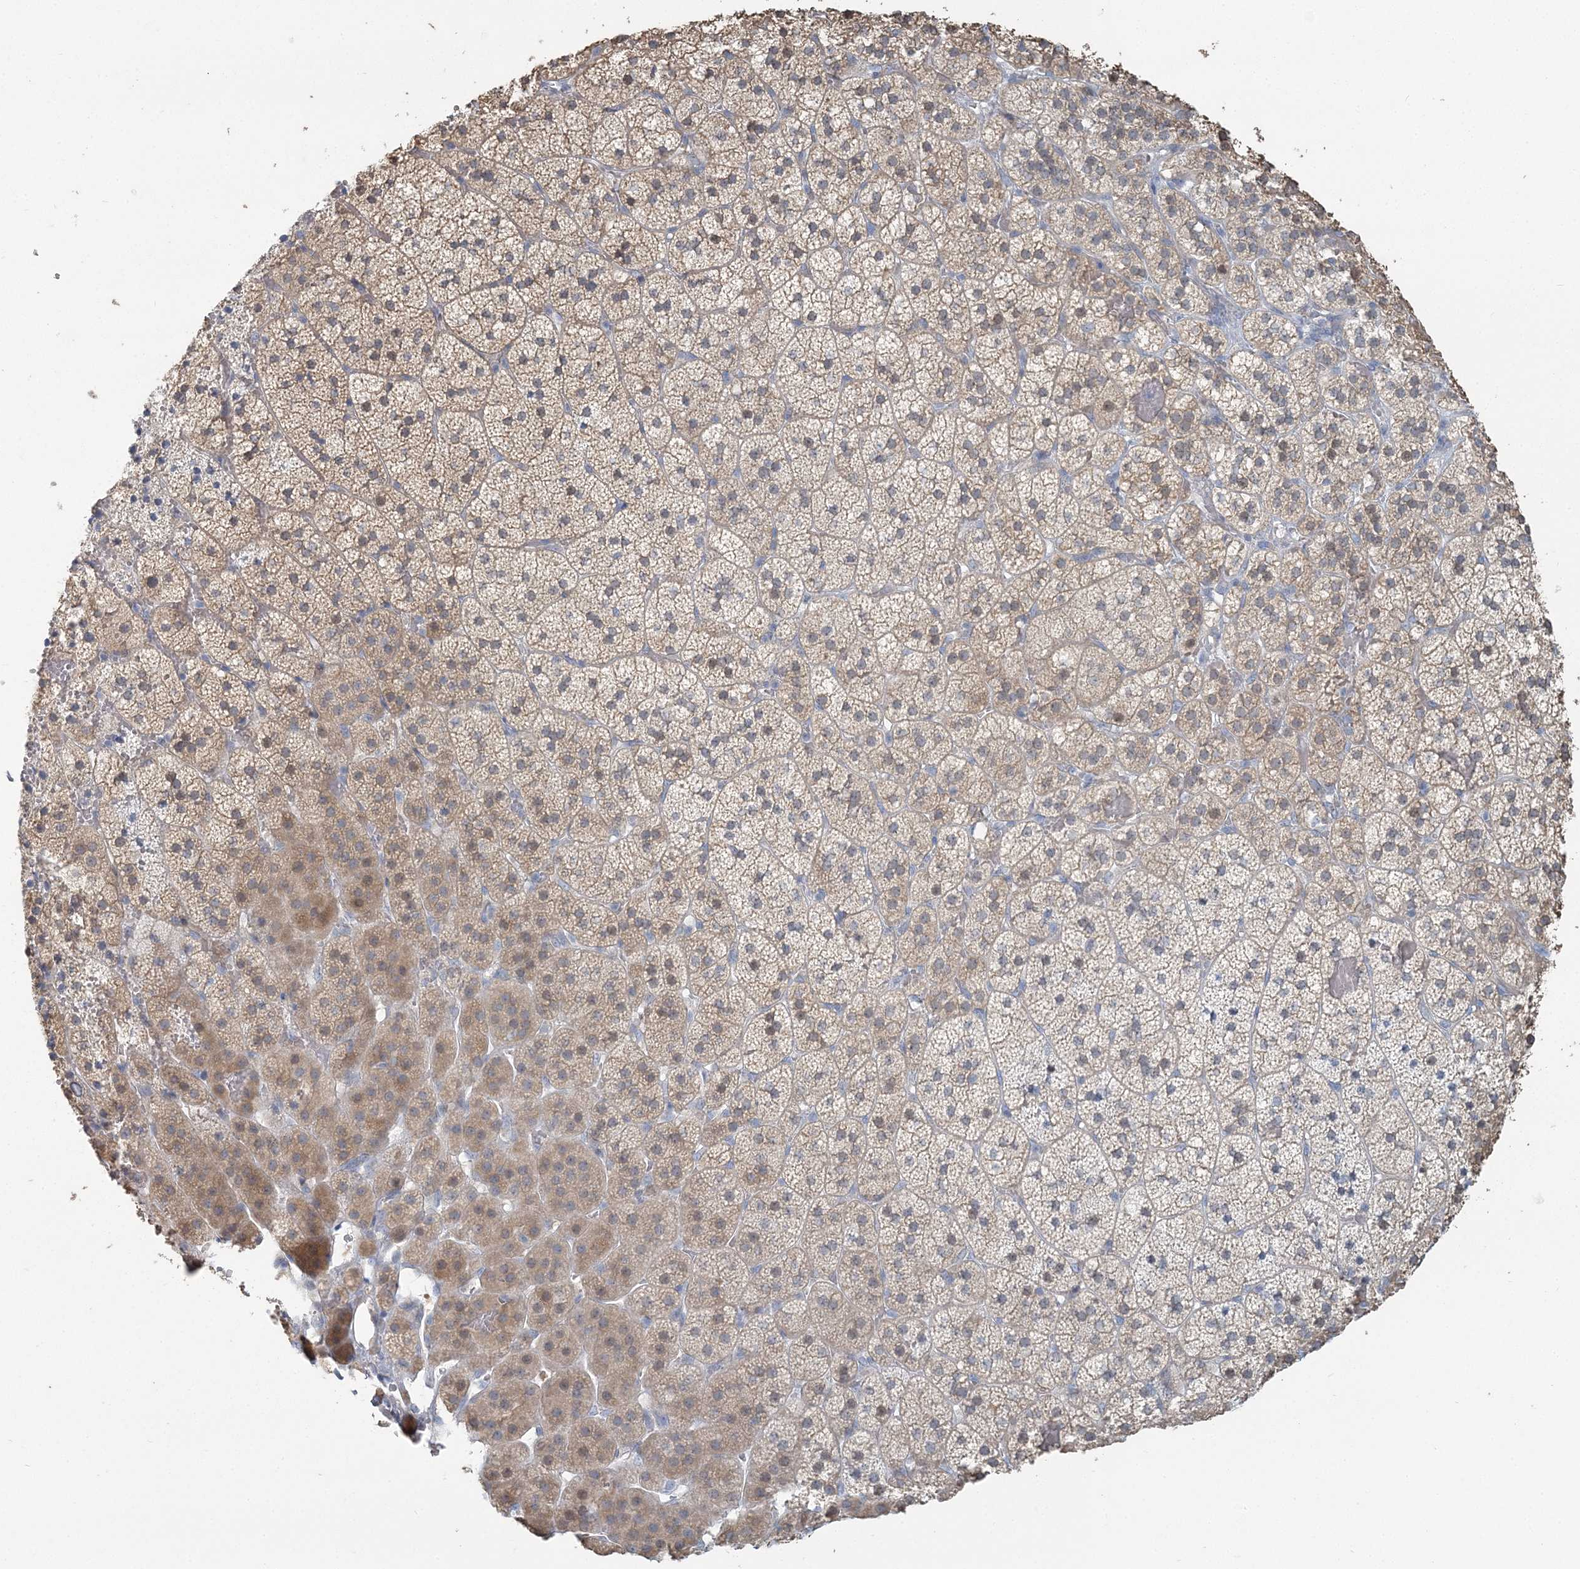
{"staining": {"intensity": "weak", "quantity": "25%-75%", "location": "cytoplasmic/membranous"}, "tissue": "adrenal gland", "cell_type": "Glandular cells", "image_type": "normal", "snomed": [{"axis": "morphology", "description": "Normal tissue, NOS"}, {"axis": "topography", "description": "Adrenal gland"}], "caption": "Immunohistochemistry (IHC) (DAB) staining of unremarkable human adrenal gland reveals weak cytoplasmic/membranous protein expression in approximately 25%-75% of glandular cells. (DAB = brown stain, brightfield microscopy at high magnification).", "gene": "CMBL", "patient": {"sex": "female", "age": 44}}